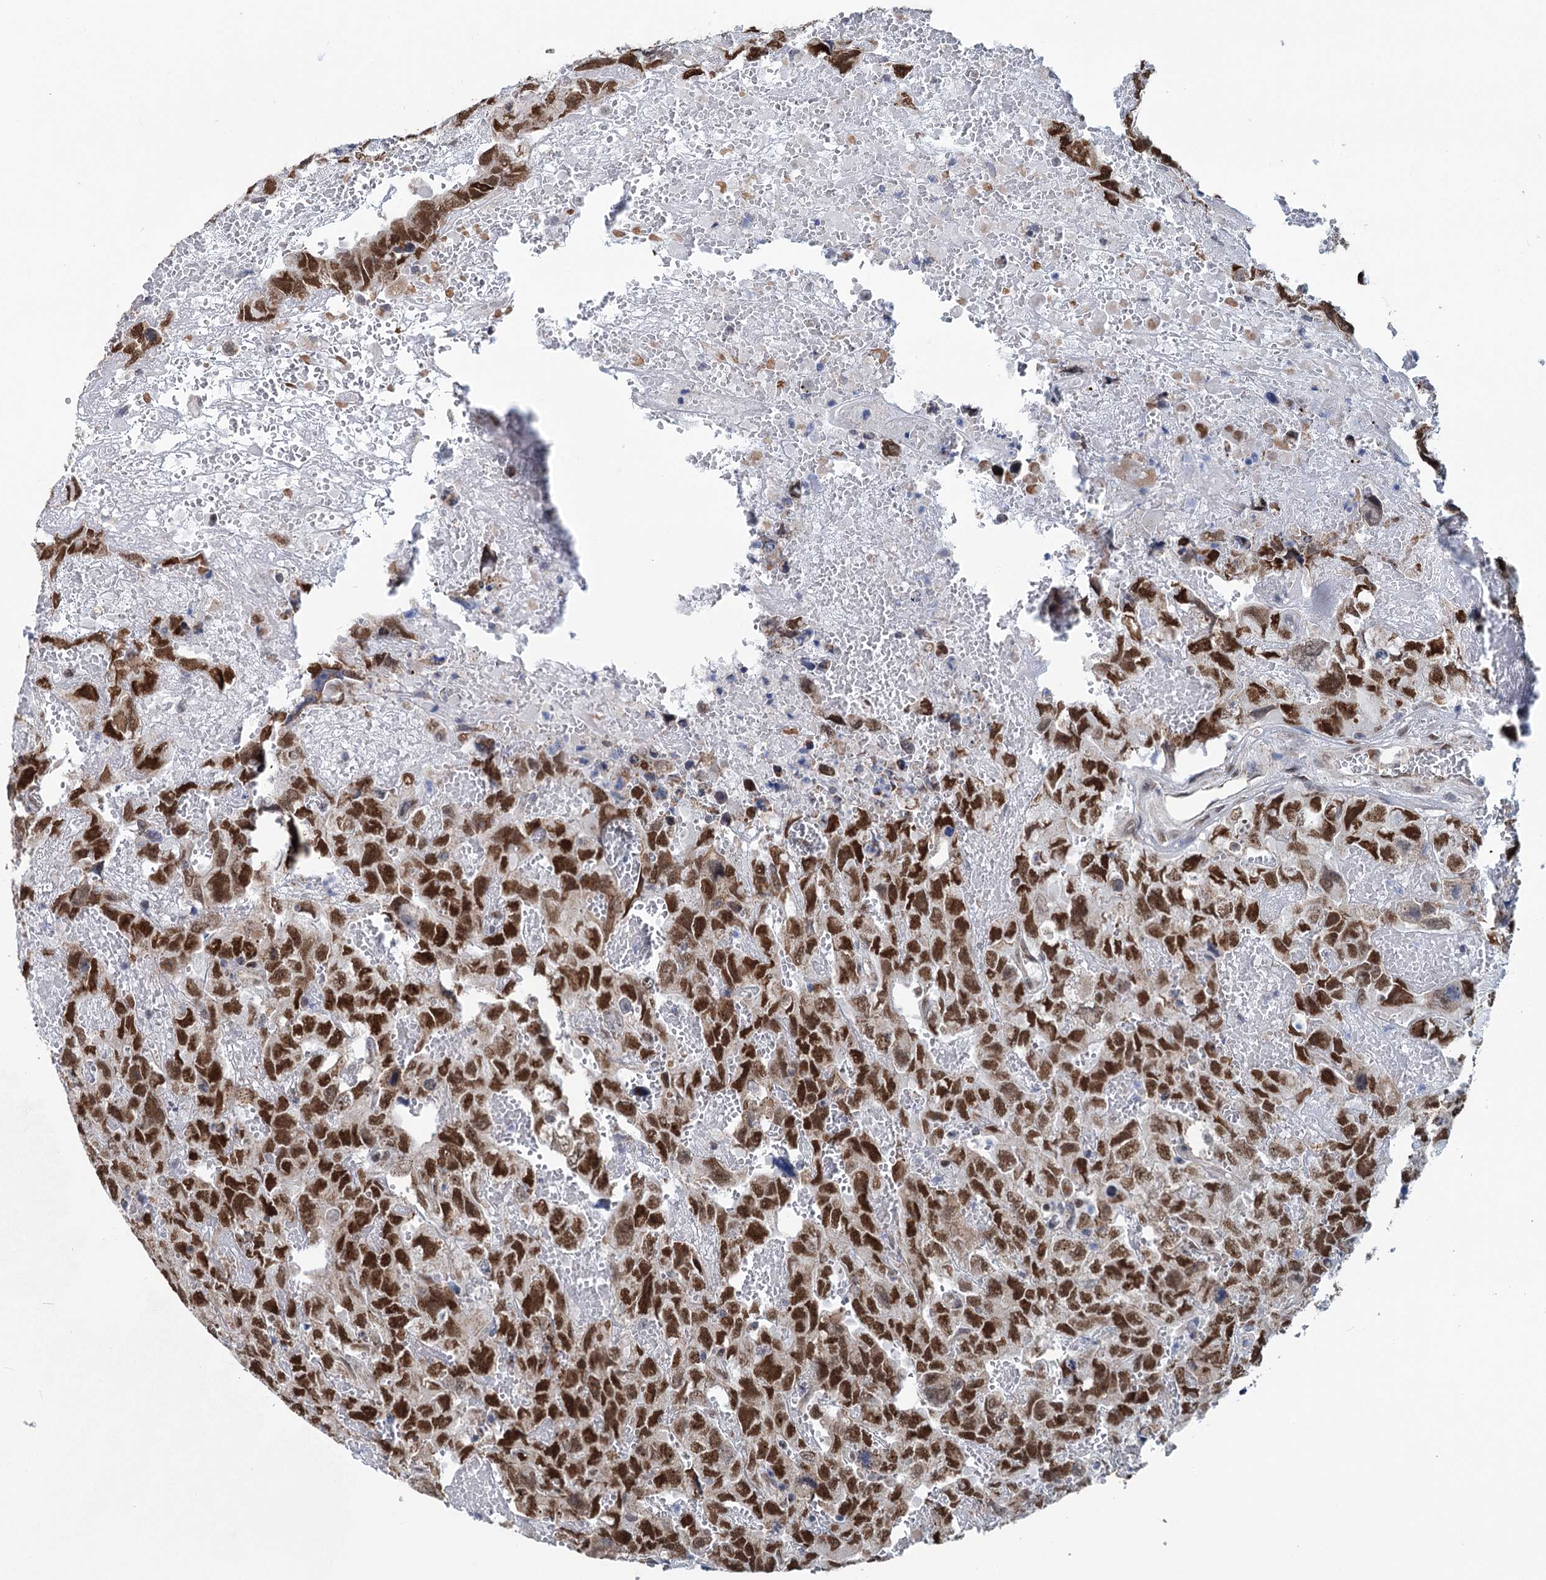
{"staining": {"intensity": "strong", "quantity": ">75%", "location": "nuclear"}, "tissue": "testis cancer", "cell_type": "Tumor cells", "image_type": "cancer", "snomed": [{"axis": "morphology", "description": "Carcinoma, Embryonal, NOS"}, {"axis": "topography", "description": "Testis"}], "caption": "Immunohistochemical staining of human testis cancer reveals high levels of strong nuclear protein staining in about >75% of tumor cells.", "gene": "MORN3", "patient": {"sex": "male", "age": 45}}